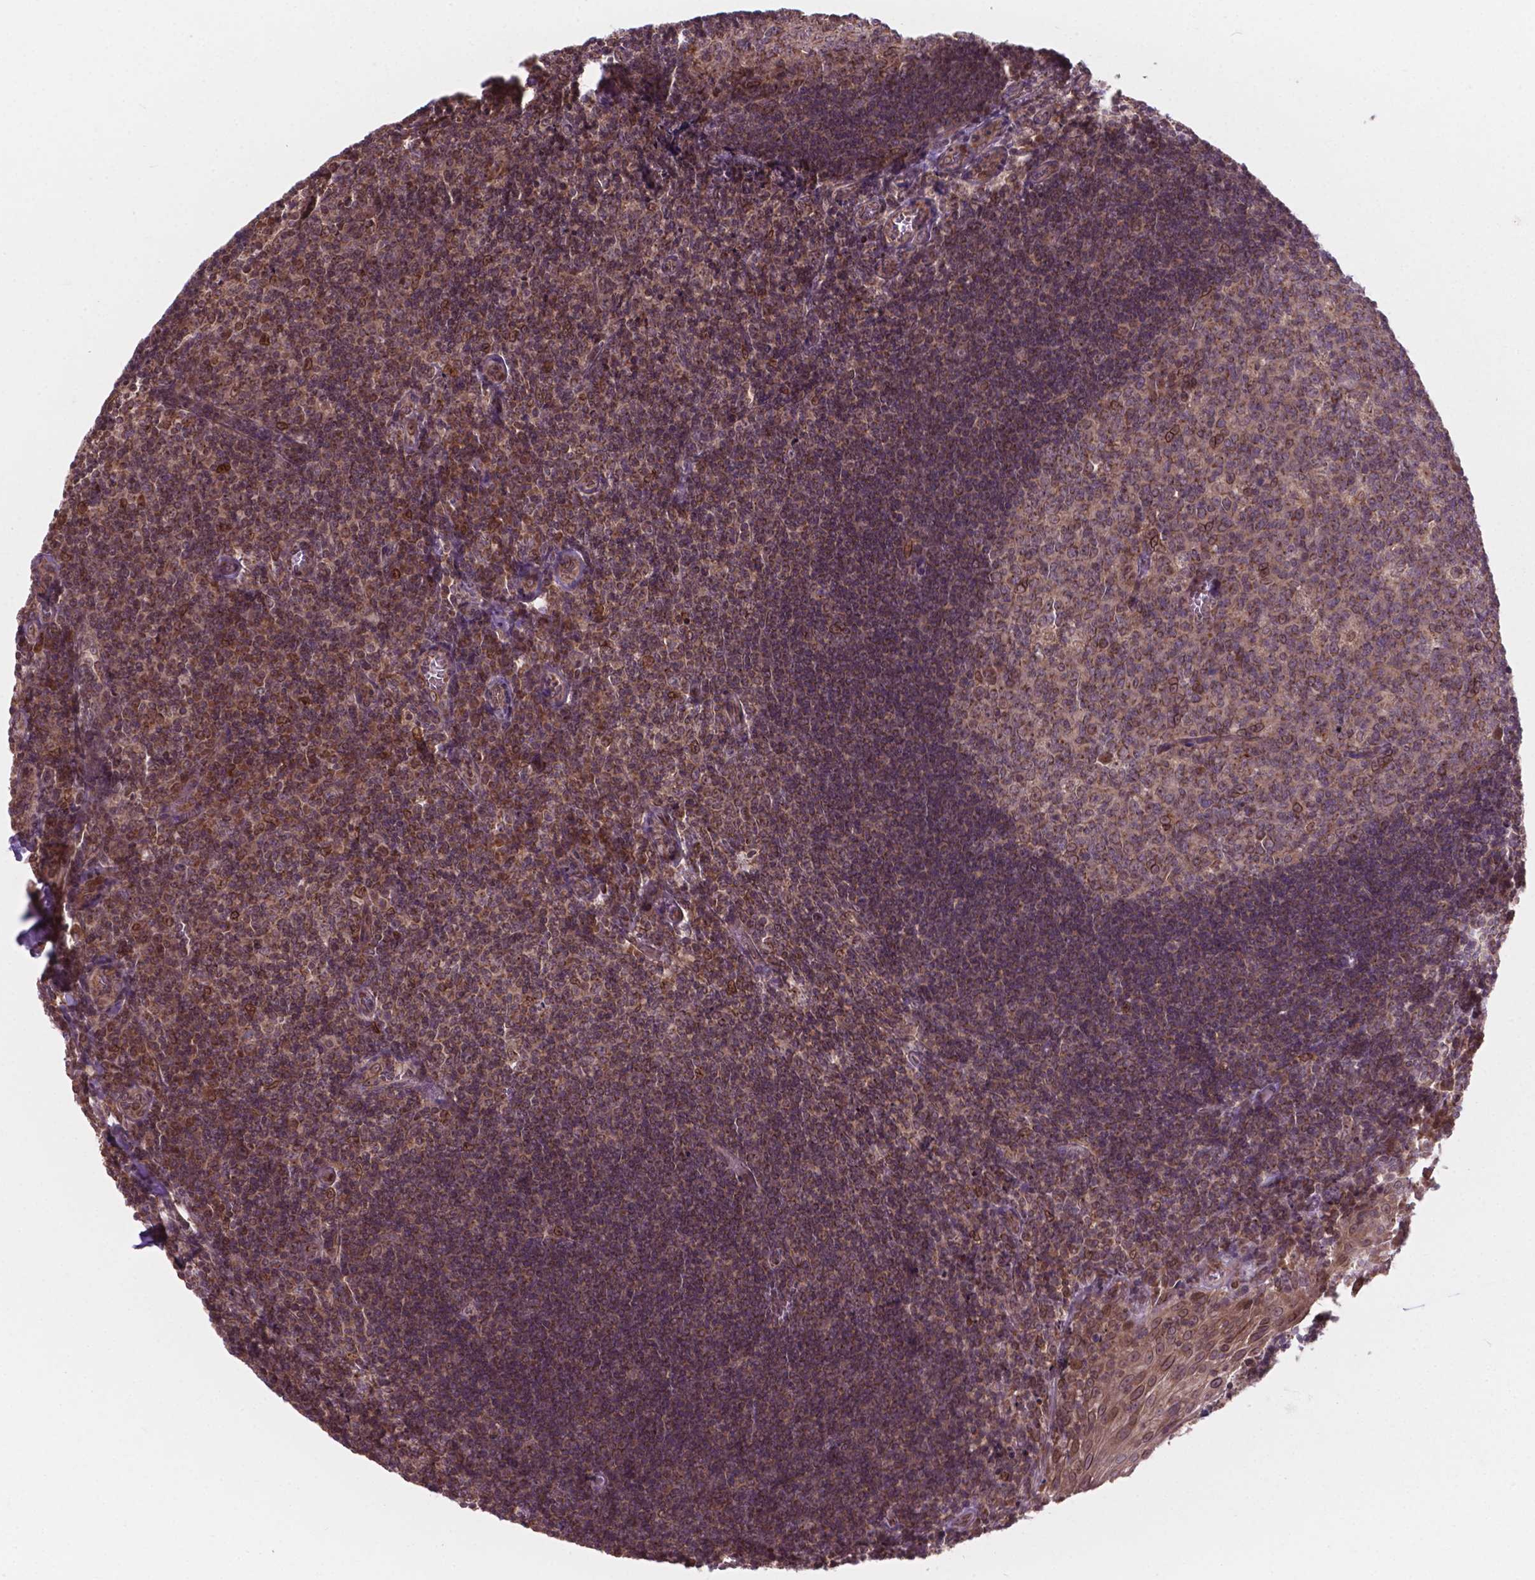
{"staining": {"intensity": "moderate", "quantity": "25%-75%", "location": "cytoplasmic/membranous"}, "tissue": "tonsil", "cell_type": "Germinal center cells", "image_type": "normal", "snomed": [{"axis": "morphology", "description": "Normal tissue, NOS"}, {"axis": "morphology", "description": "Inflammation, NOS"}, {"axis": "topography", "description": "Tonsil"}], "caption": "Immunohistochemical staining of benign tonsil demonstrates moderate cytoplasmic/membranous protein staining in approximately 25%-75% of germinal center cells.", "gene": "MRPL33", "patient": {"sex": "female", "age": 31}}